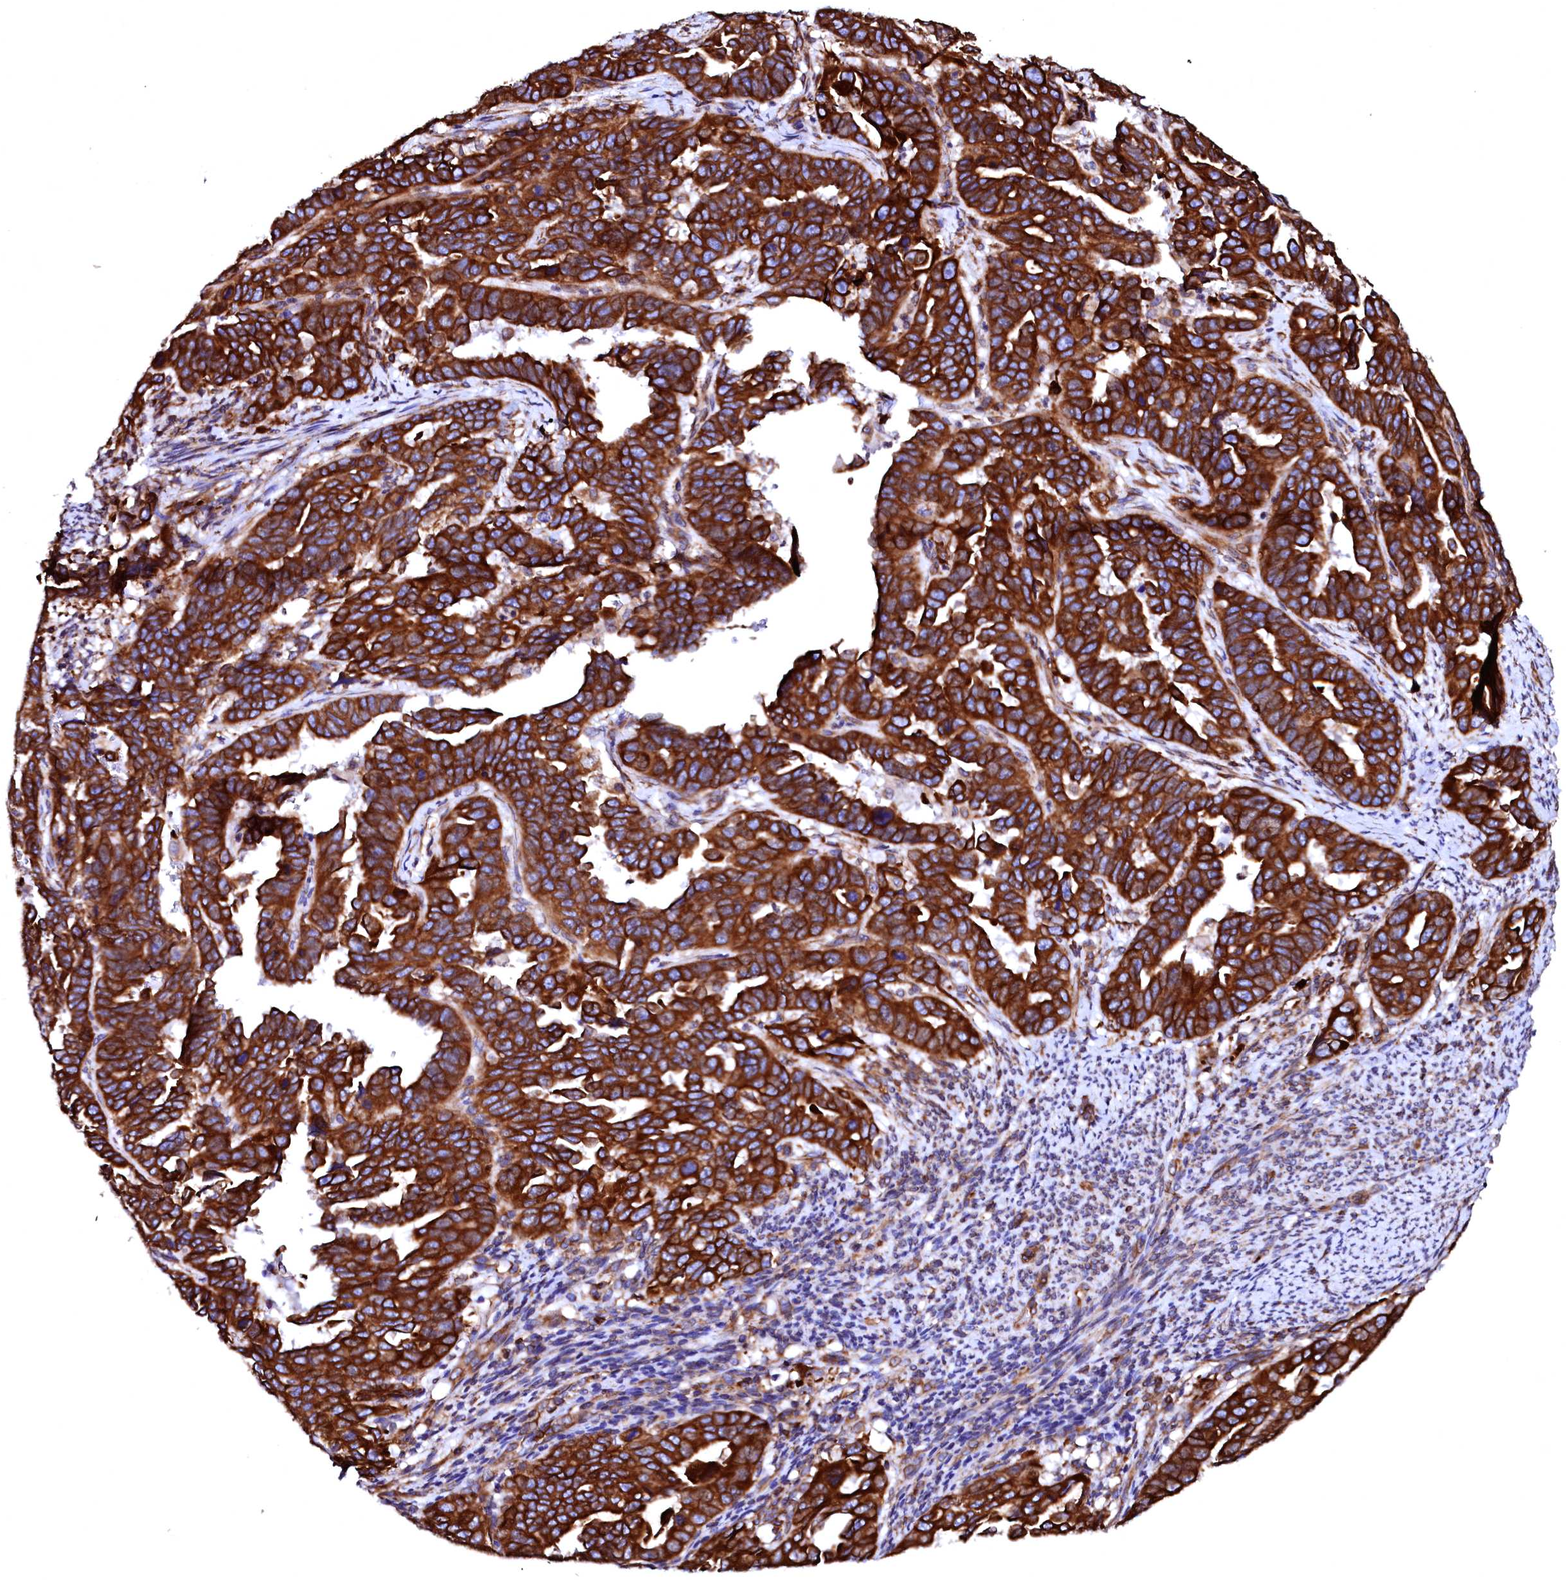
{"staining": {"intensity": "strong", "quantity": ">75%", "location": "cytoplasmic/membranous"}, "tissue": "endometrial cancer", "cell_type": "Tumor cells", "image_type": "cancer", "snomed": [{"axis": "morphology", "description": "Adenocarcinoma, NOS"}, {"axis": "topography", "description": "Endometrium"}], "caption": "Endometrial cancer (adenocarcinoma) was stained to show a protein in brown. There is high levels of strong cytoplasmic/membranous staining in approximately >75% of tumor cells. The staining is performed using DAB brown chromogen to label protein expression. The nuclei are counter-stained blue using hematoxylin.", "gene": "DERL1", "patient": {"sex": "female", "age": 65}}